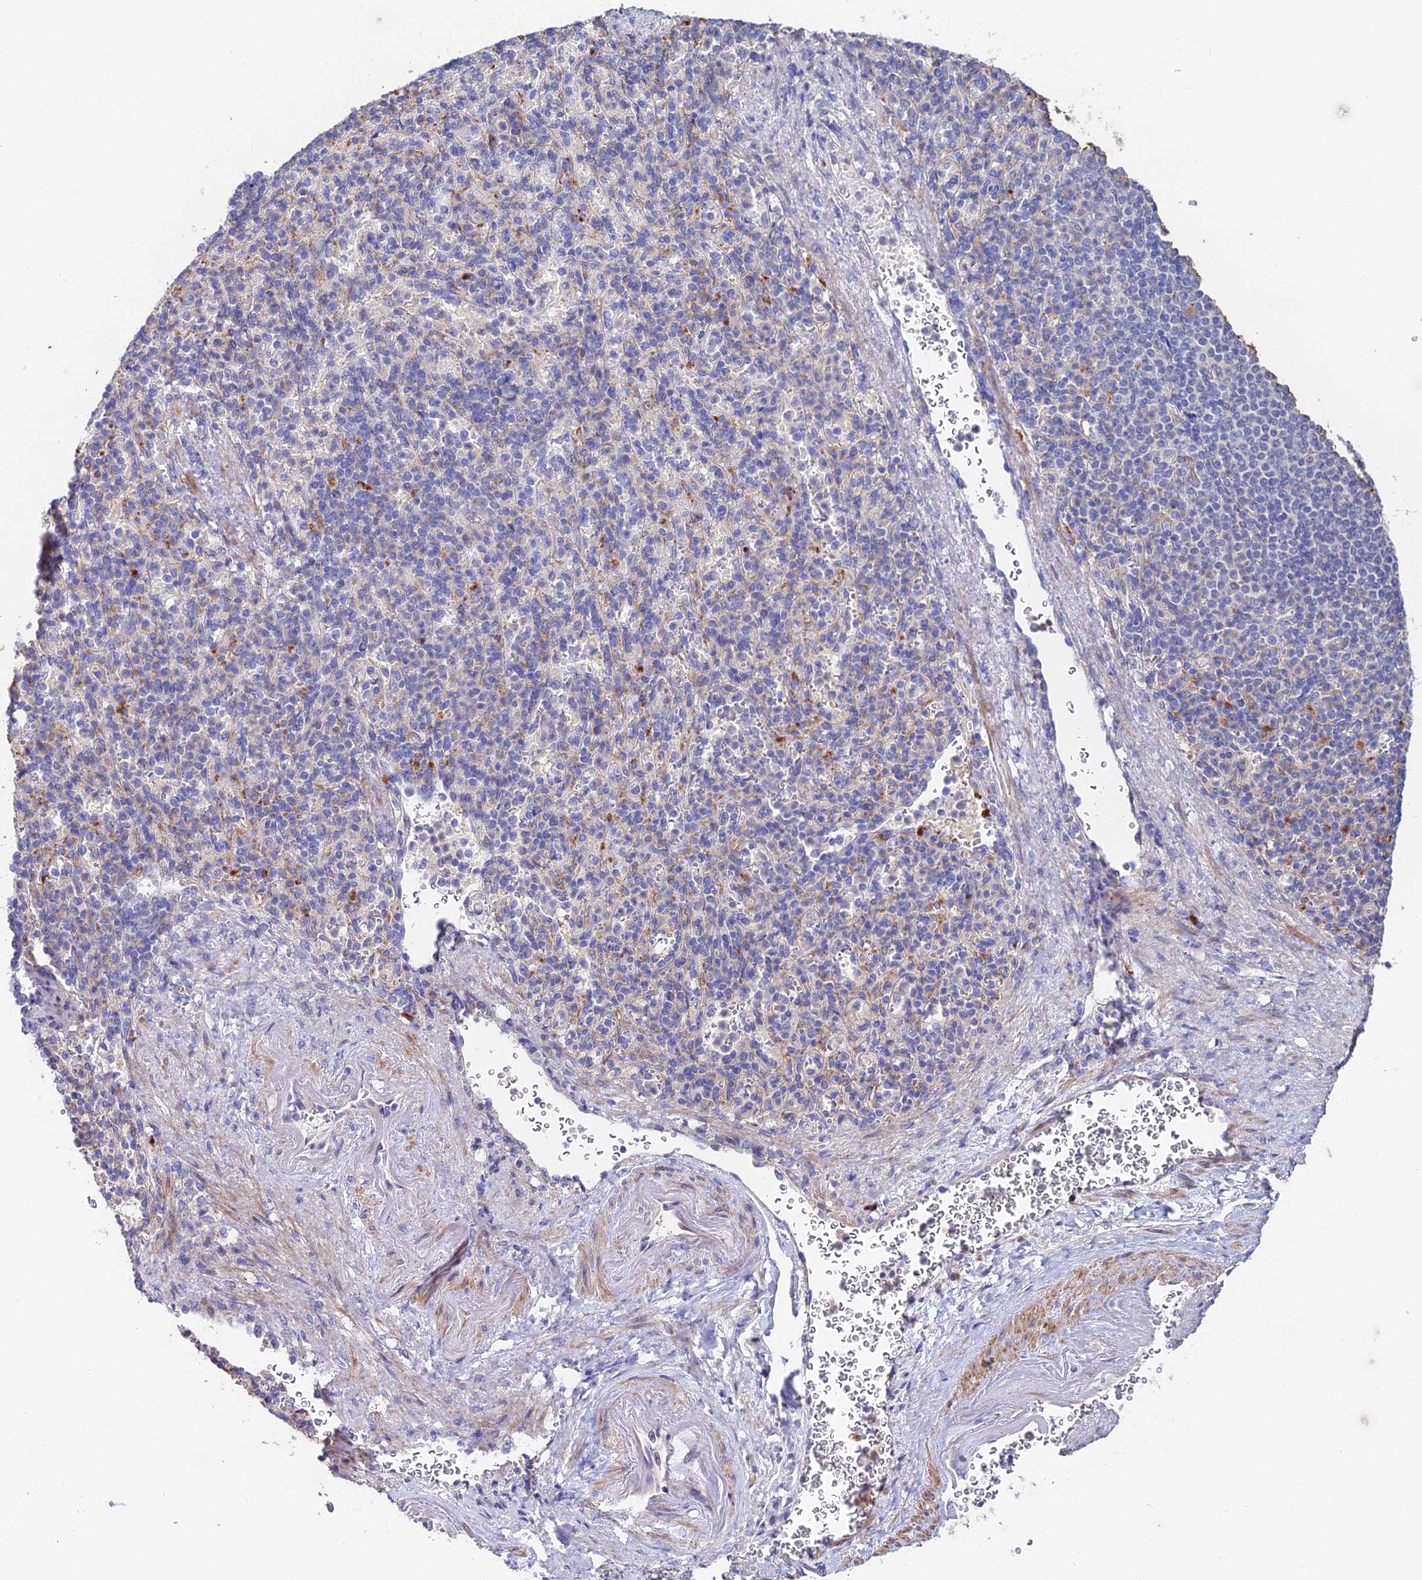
{"staining": {"intensity": "weak", "quantity": "<25%", "location": "cytoplasmic/membranous"}, "tissue": "spleen", "cell_type": "Cells in red pulp", "image_type": "normal", "snomed": [{"axis": "morphology", "description": "Normal tissue, NOS"}, {"axis": "topography", "description": "Spleen"}], "caption": "The image displays no significant positivity in cells in red pulp of spleen. Brightfield microscopy of immunohistochemistry stained with DAB (3,3'-diaminobenzidine) (brown) and hematoxylin (blue), captured at high magnification.", "gene": "ACTR5", "patient": {"sex": "female", "age": 74}}